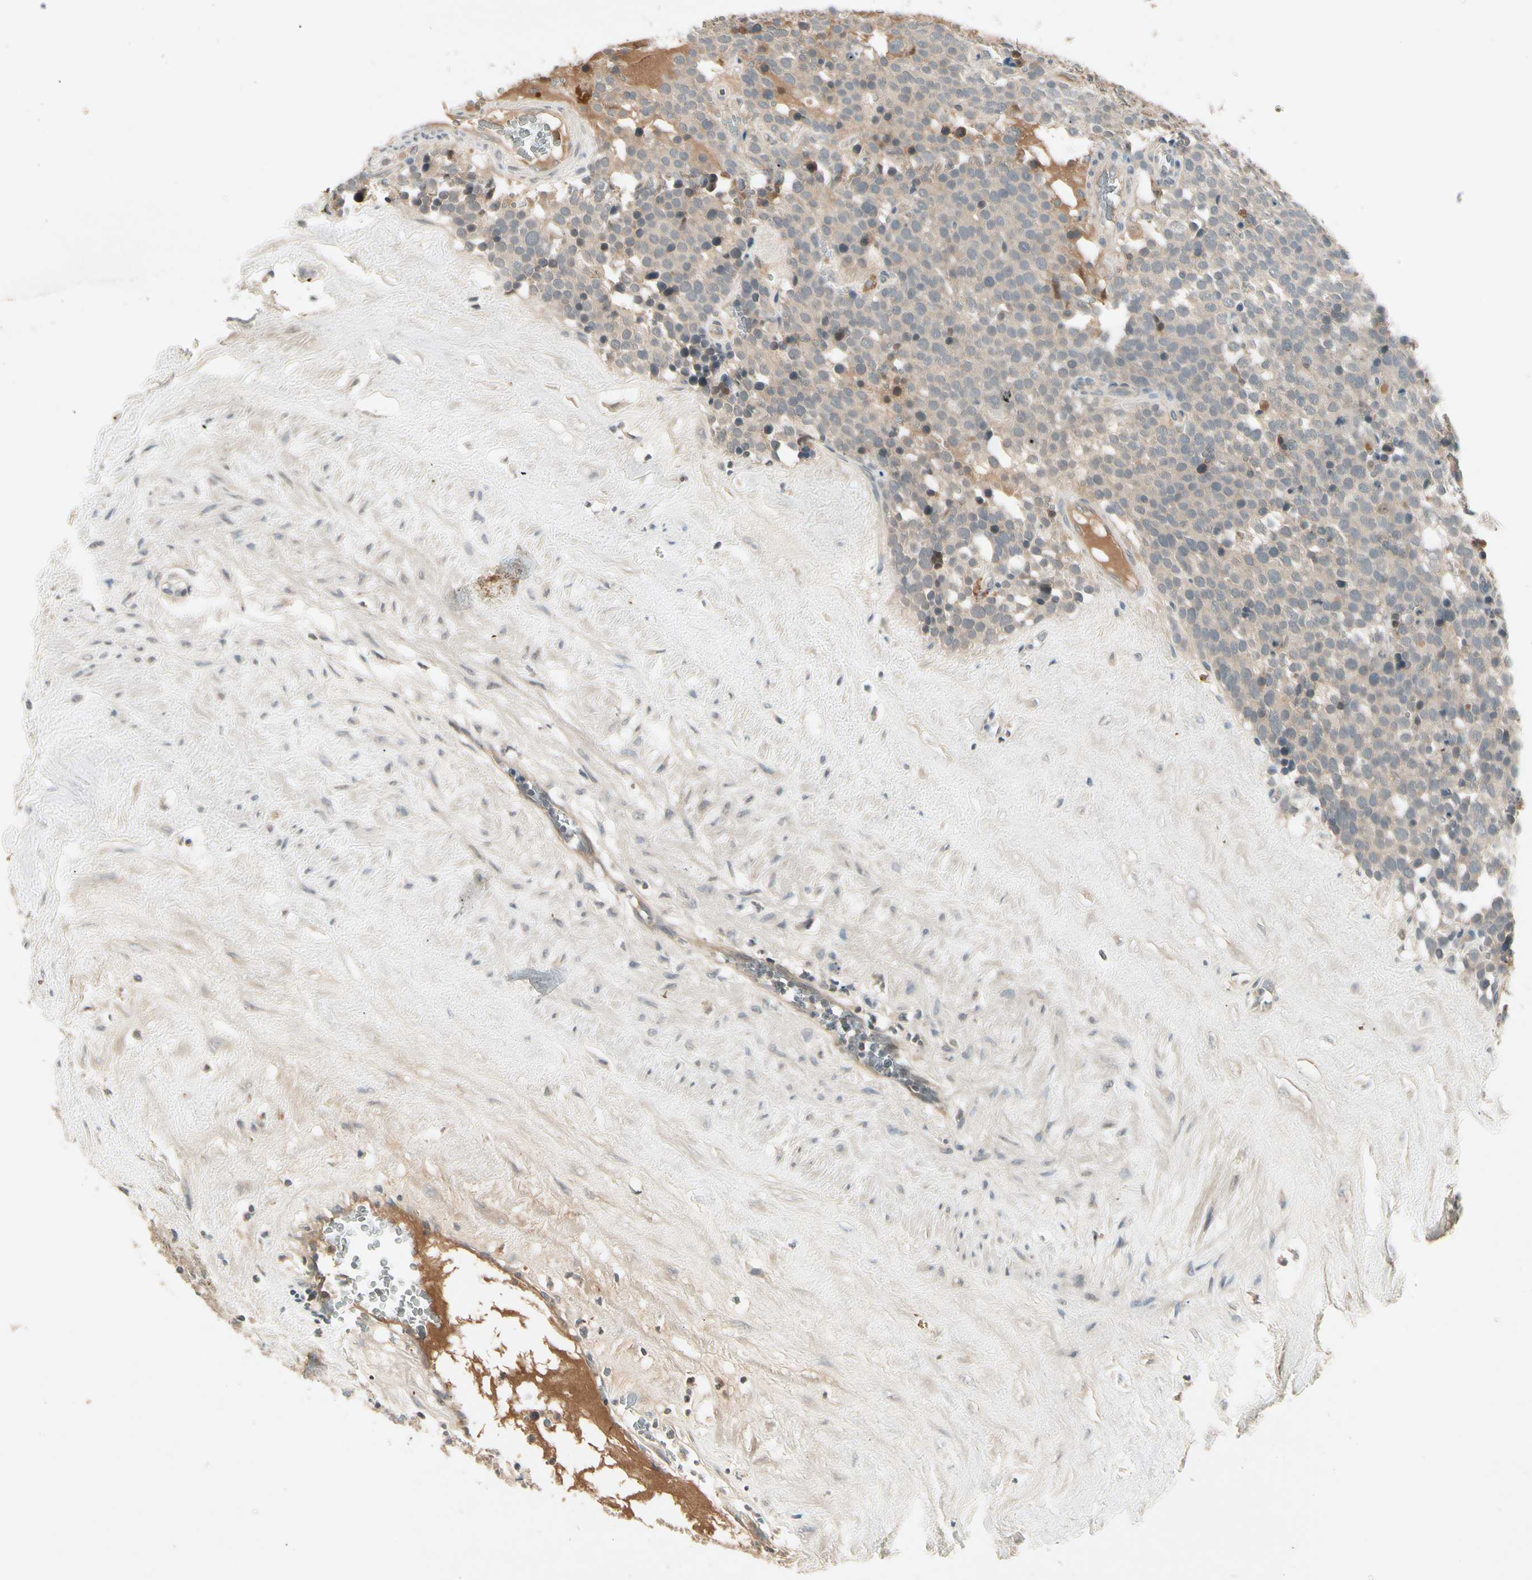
{"staining": {"intensity": "weak", "quantity": "<25%", "location": "cytoplasmic/membranous"}, "tissue": "testis cancer", "cell_type": "Tumor cells", "image_type": "cancer", "snomed": [{"axis": "morphology", "description": "Seminoma, NOS"}, {"axis": "topography", "description": "Testis"}], "caption": "Tumor cells are negative for brown protein staining in testis cancer (seminoma).", "gene": "CCL4", "patient": {"sex": "male", "age": 71}}